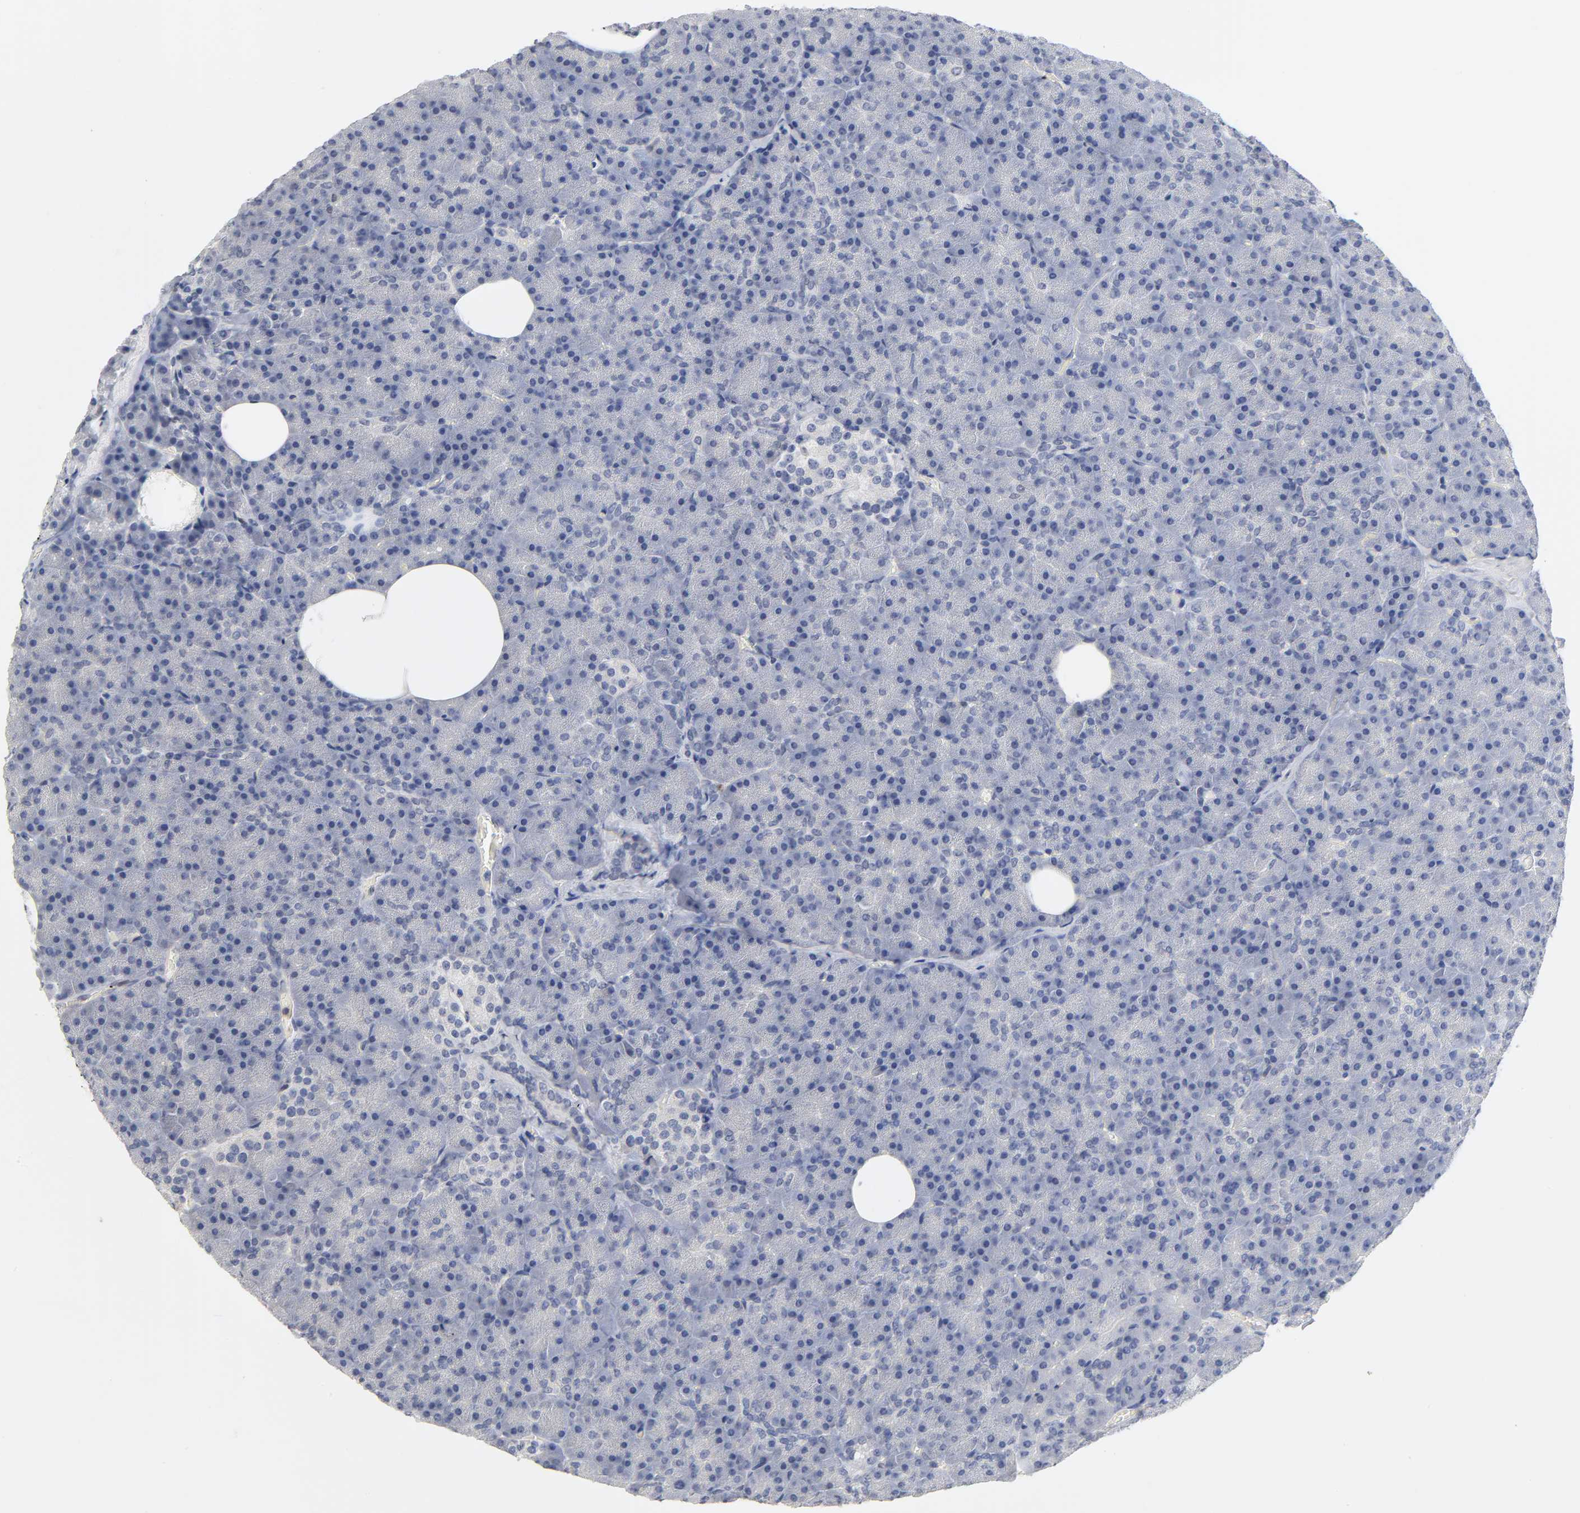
{"staining": {"intensity": "negative", "quantity": "none", "location": "none"}, "tissue": "pancreas", "cell_type": "Exocrine glandular cells", "image_type": "normal", "snomed": [{"axis": "morphology", "description": "Normal tissue, NOS"}, {"axis": "topography", "description": "Pancreas"}], "caption": "Exocrine glandular cells are negative for brown protein staining in normal pancreas. (Brightfield microscopy of DAB (3,3'-diaminobenzidine) immunohistochemistry at high magnification).", "gene": "NFATC1", "patient": {"sex": "female", "age": 35}}